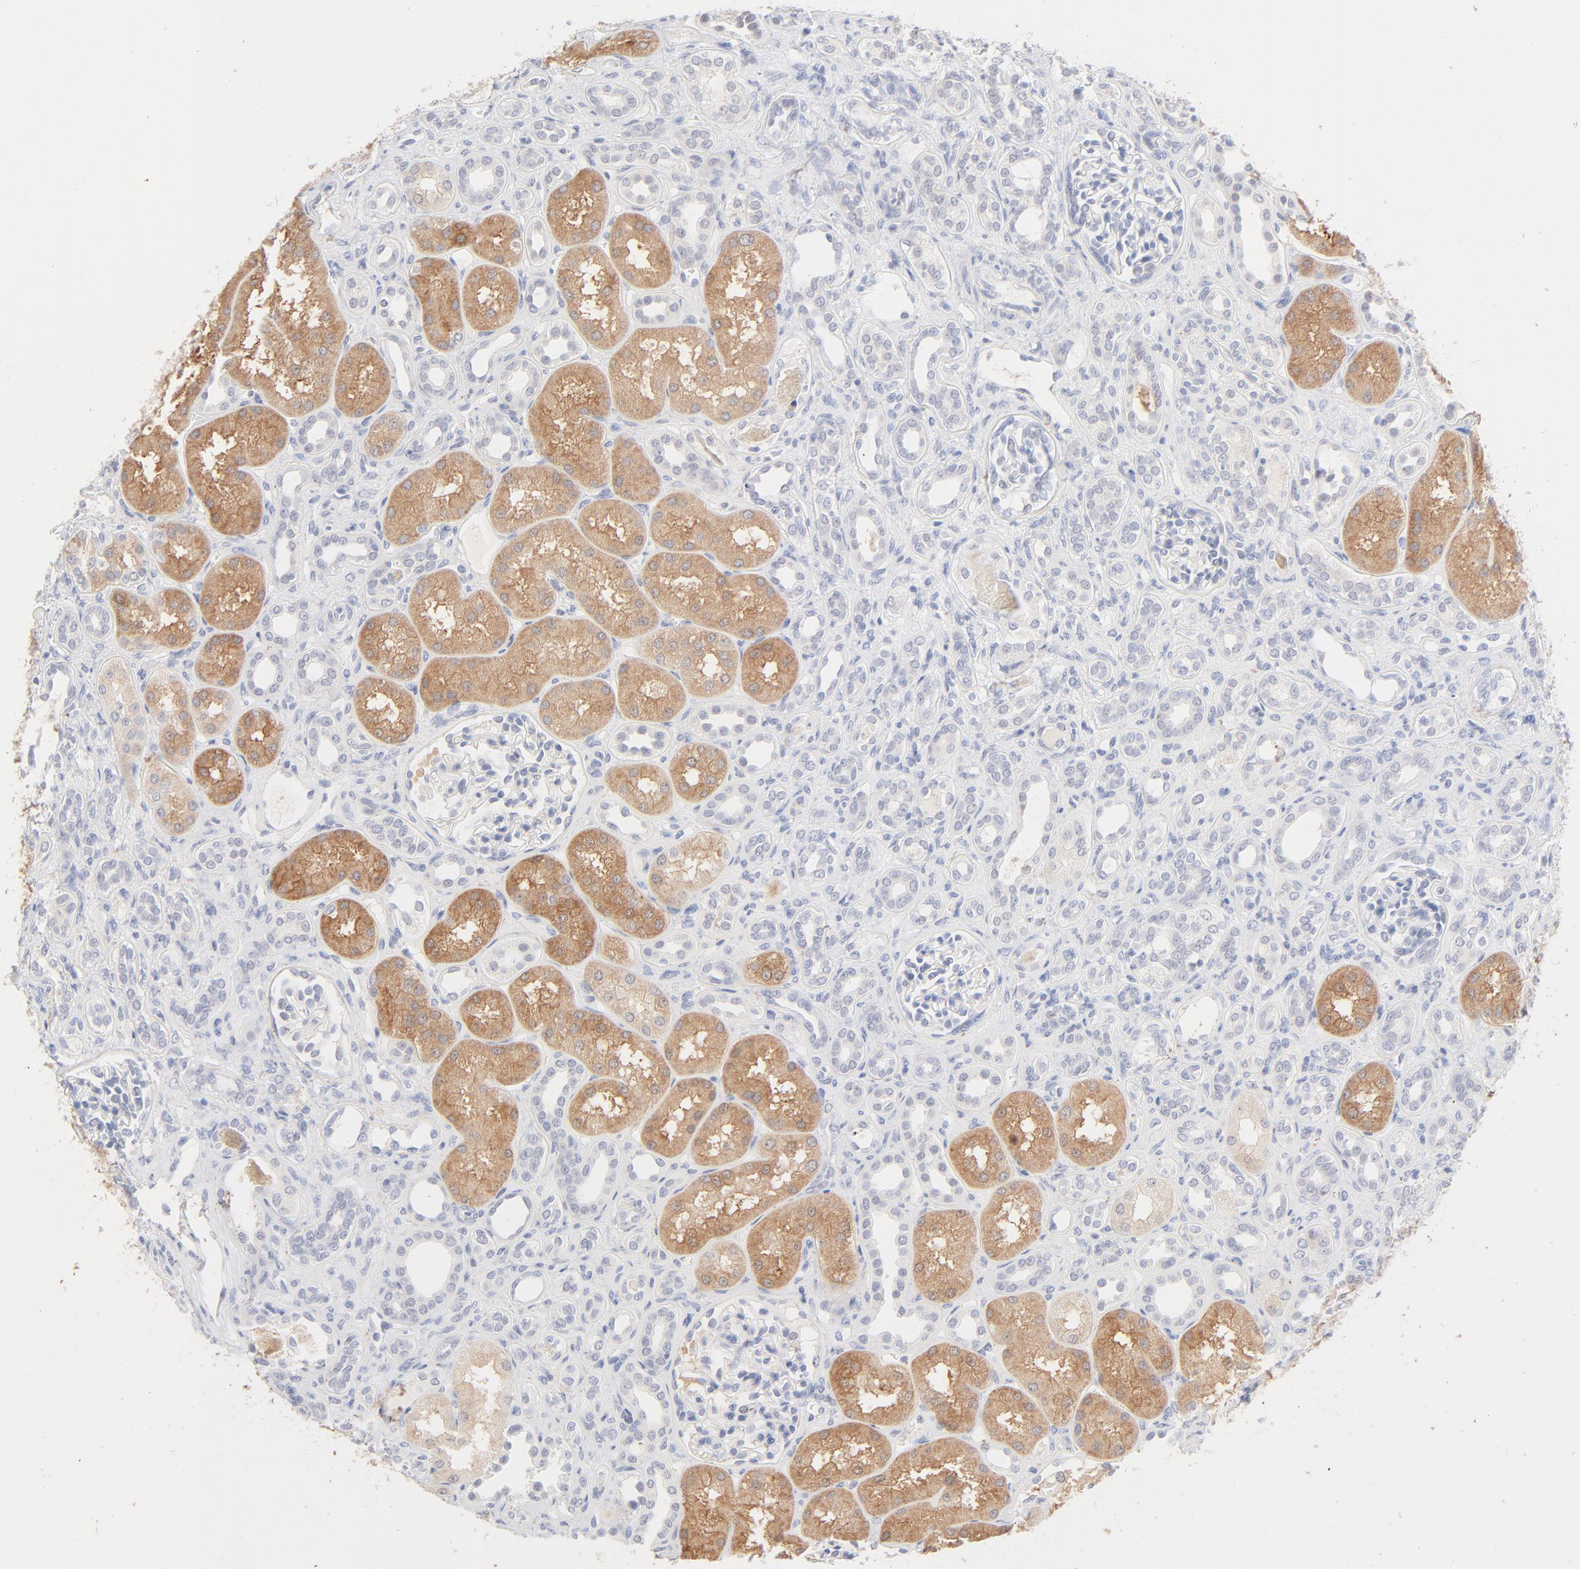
{"staining": {"intensity": "negative", "quantity": "none", "location": "none"}, "tissue": "kidney", "cell_type": "Cells in glomeruli", "image_type": "normal", "snomed": [{"axis": "morphology", "description": "Normal tissue, NOS"}, {"axis": "topography", "description": "Kidney"}], "caption": "Unremarkable kidney was stained to show a protein in brown. There is no significant positivity in cells in glomeruli. (Stains: DAB (3,3'-diaminobenzidine) immunohistochemistry with hematoxylin counter stain, Microscopy: brightfield microscopy at high magnification).", "gene": "ONECUT1", "patient": {"sex": "male", "age": 7}}